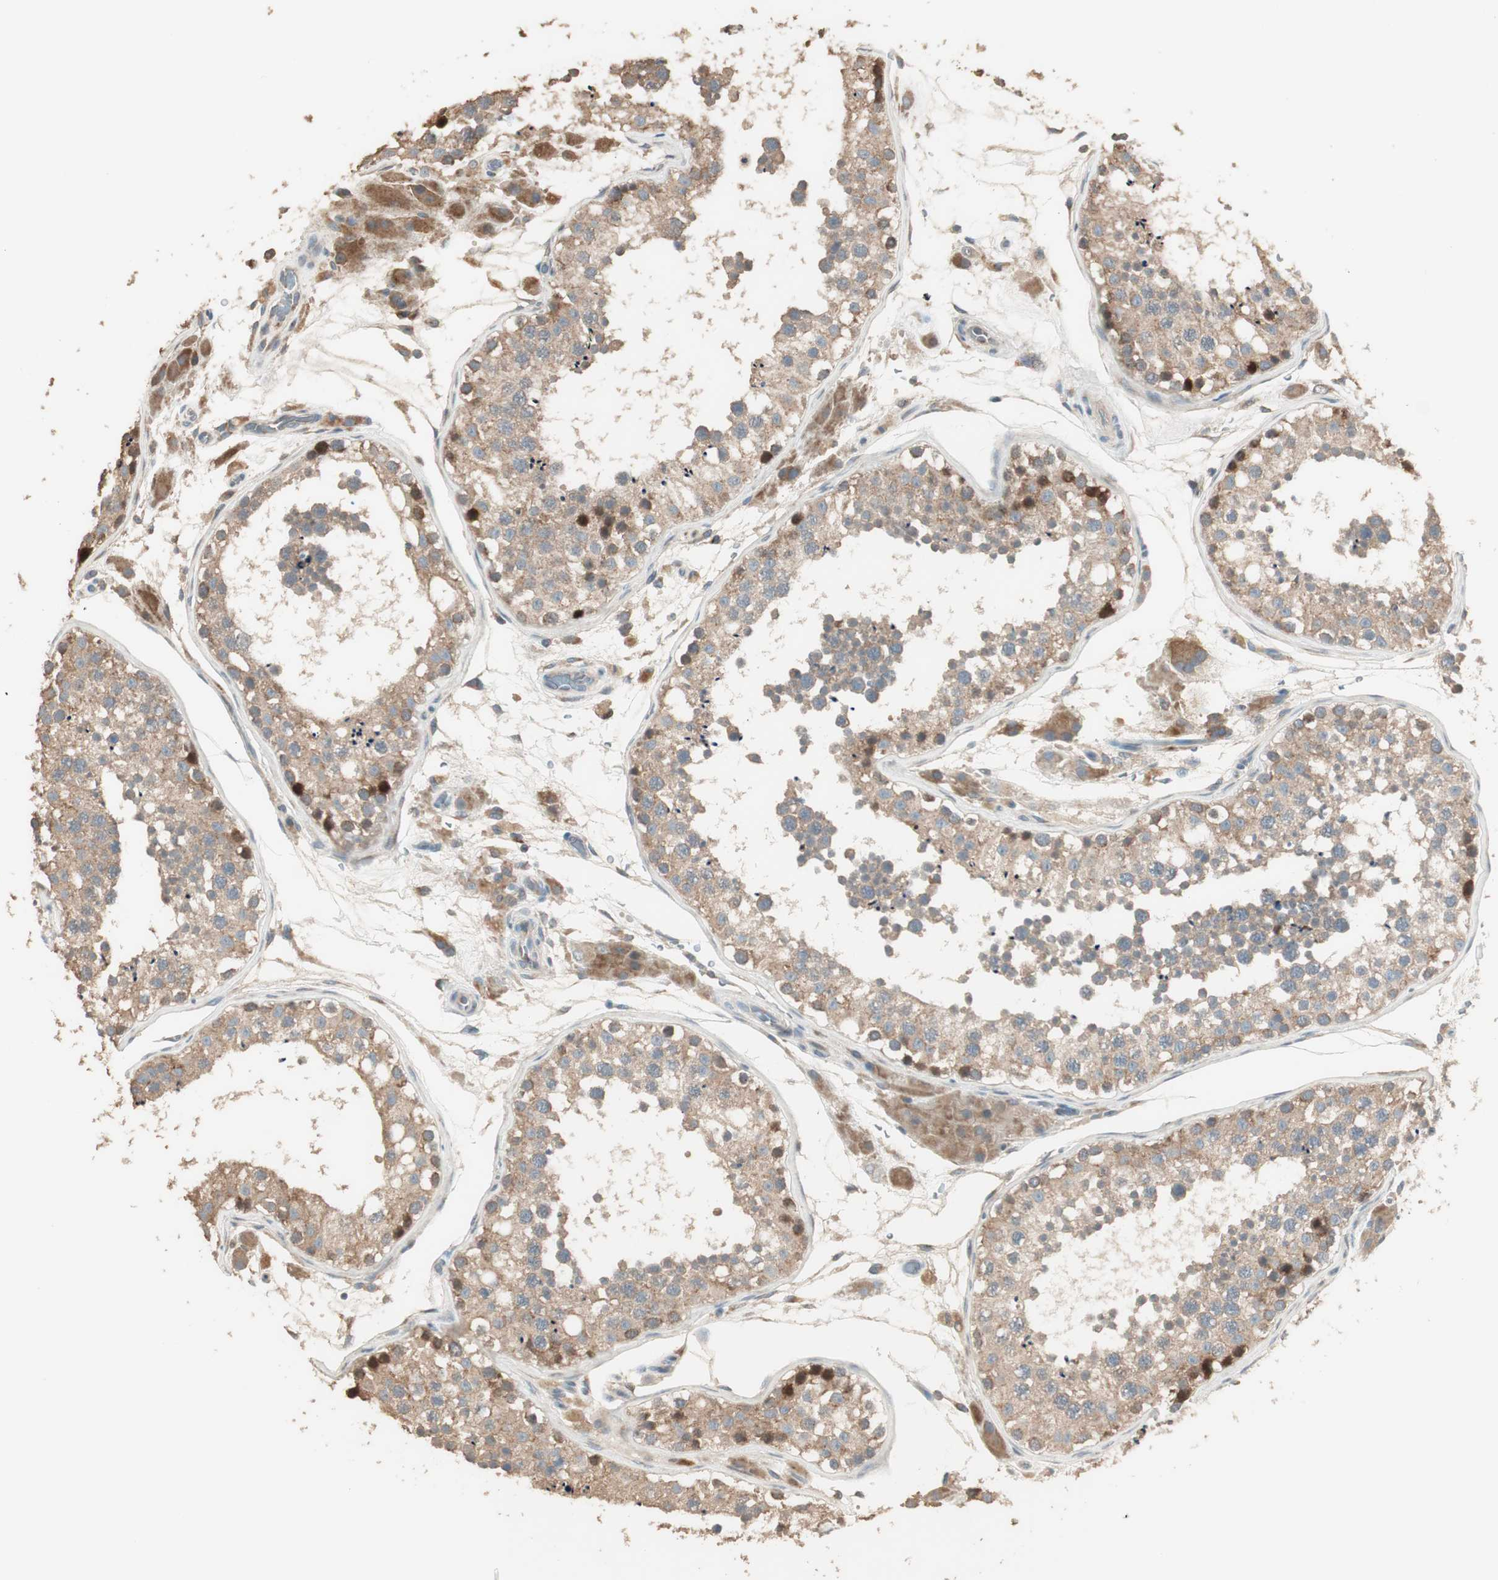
{"staining": {"intensity": "moderate", "quantity": ">75%", "location": "cytoplasmic/membranous"}, "tissue": "testis", "cell_type": "Cells in seminiferous ducts", "image_type": "normal", "snomed": [{"axis": "morphology", "description": "Normal tissue, NOS"}, {"axis": "topography", "description": "Testis"}], "caption": "A brown stain shows moderate cytoplasmic/membranous staining of a protein in cells in seminiferous ducts of normal testis.", "gene": "RARRES1", "patient": {"sex": "male", "age": 26}}